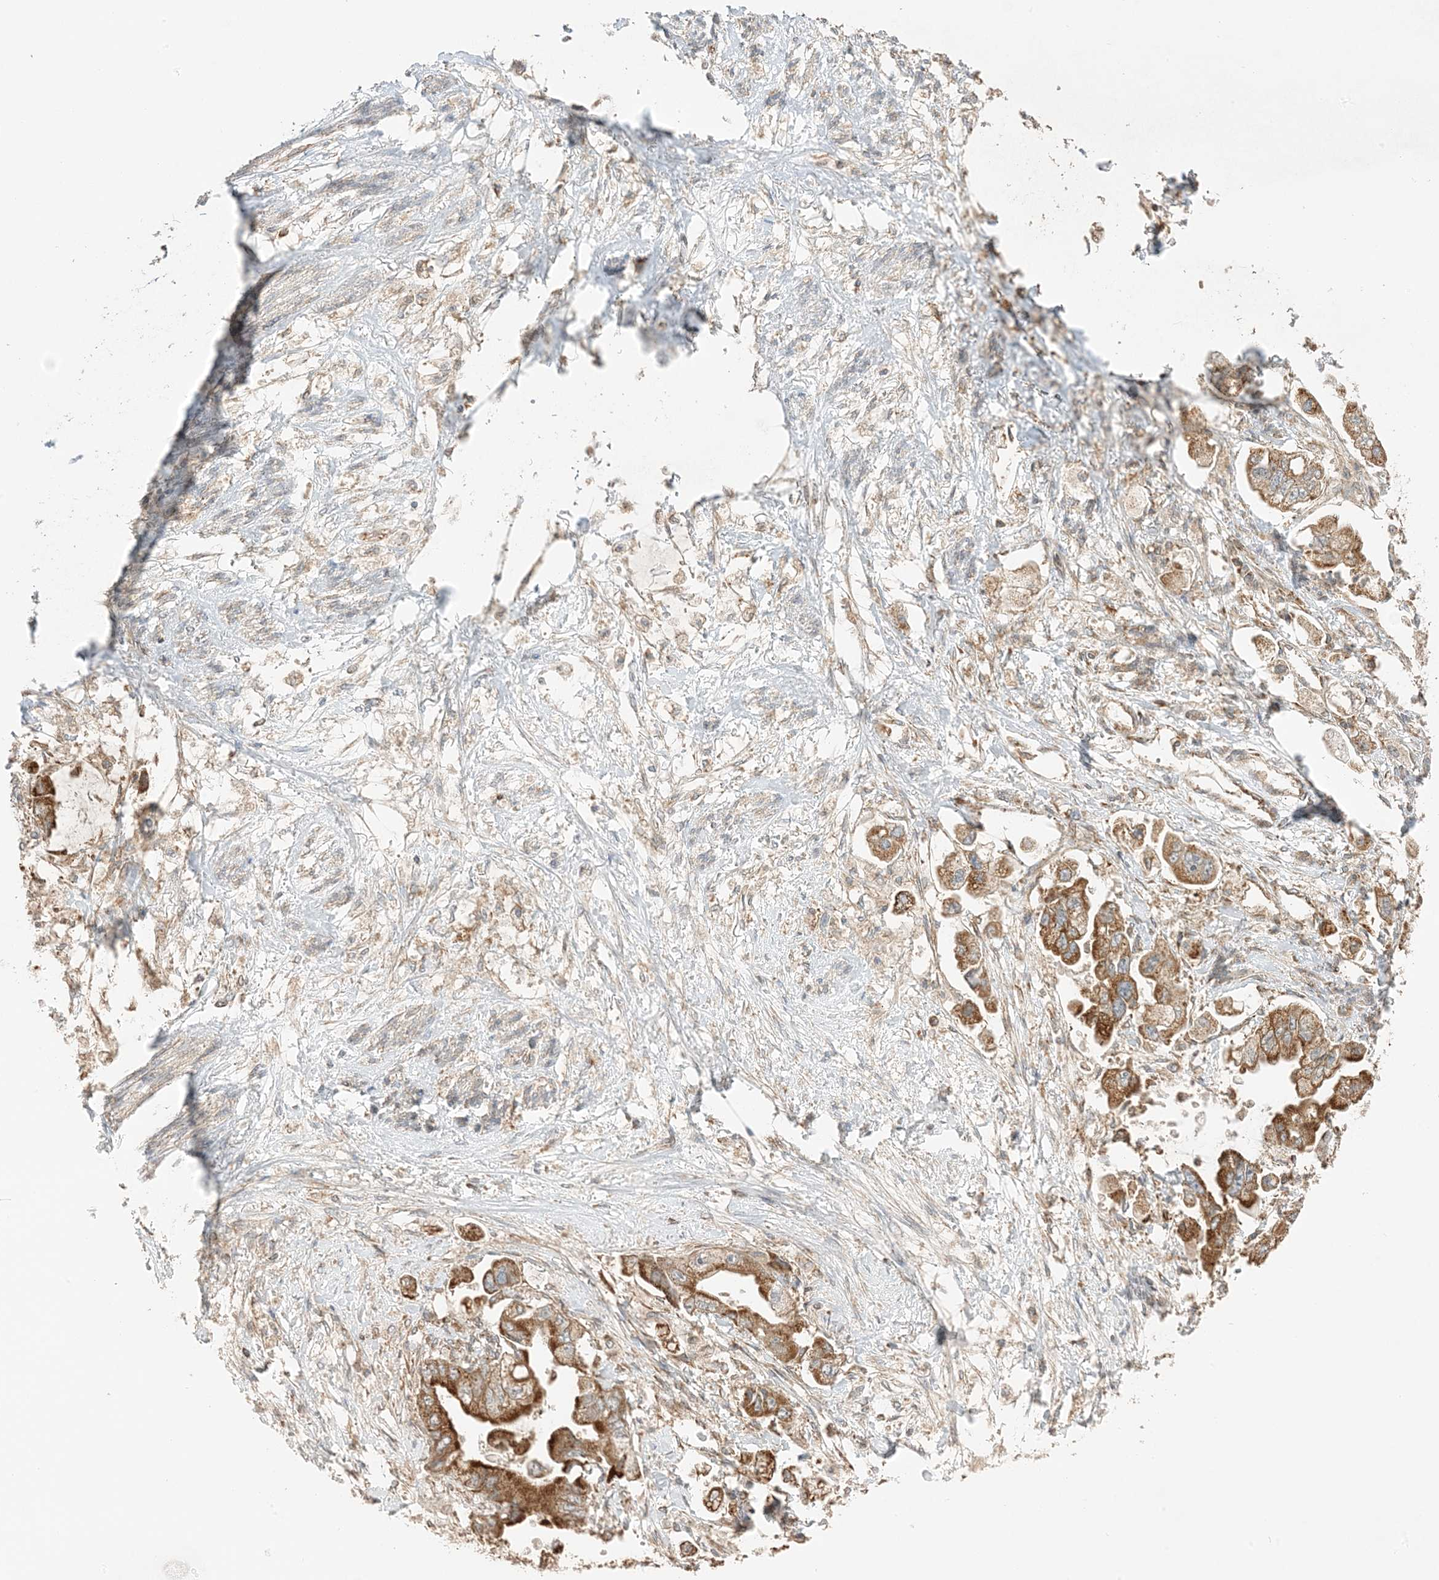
{"staining": {"intensity": "strong", "quantity": ">75%", "location": "cytoplasmic/membranous"}, "tissue": "stomach cancer", "cell_type": "Tumor cells", "image_type": "cancer", "snomed": [{"axis": "morphology", "description": "Adenocarcinoma, NOS"}, {"axis": "topography", "description": "Stomach"}], "caption": "The micrograph demonstrates staining of stomach adenocarcinoma, revealing strong cytoplasmic/membranous protein positivity (brown color) within tumor cells. (IHC, brightfield microscopy, high magnification).", "gene": "N4BP3", "patient": {"sex": "male", "age": 62}}